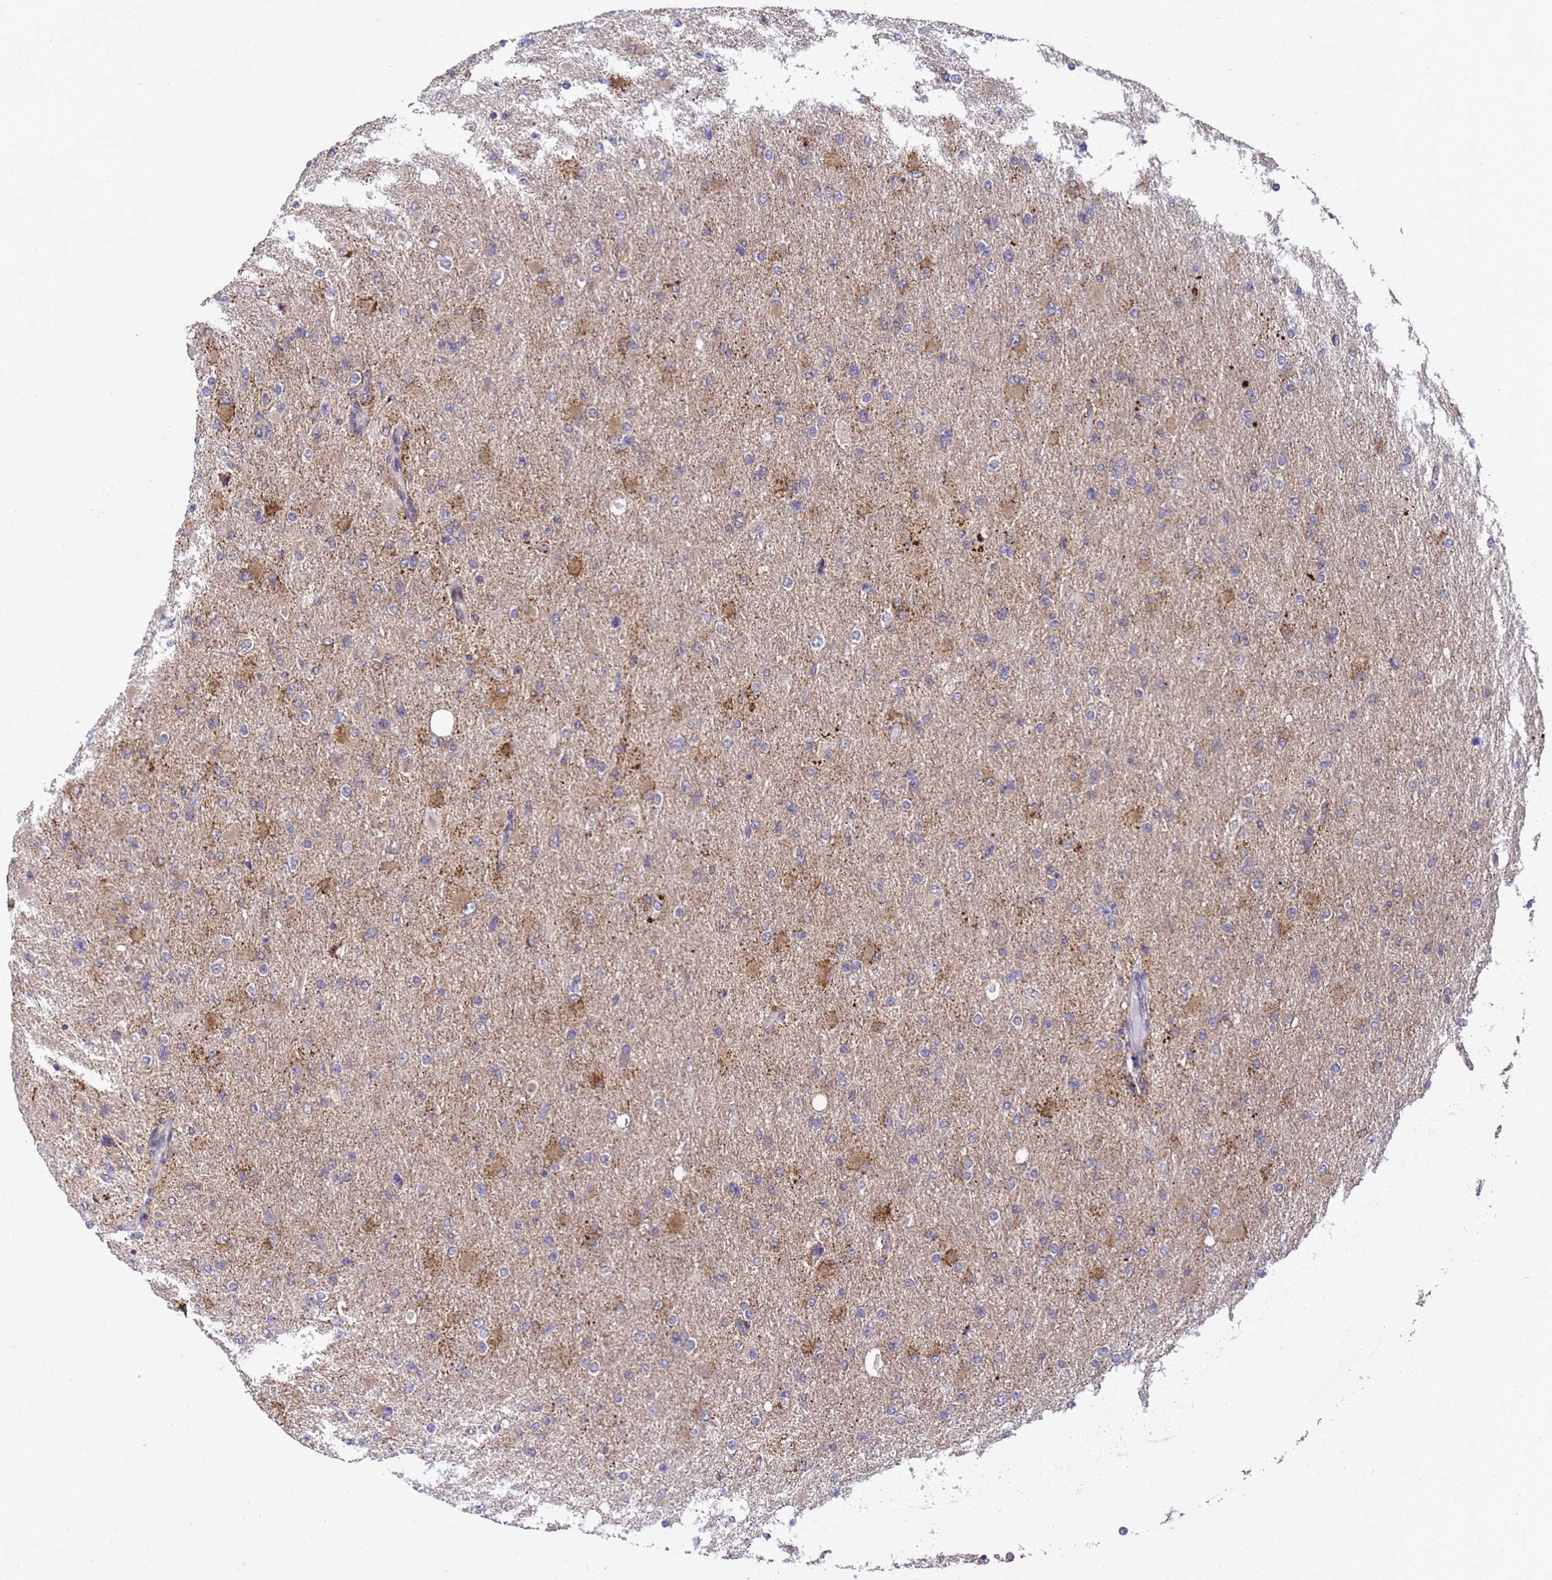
{"staining": {"intensity": "moderate", "quantity": "<25%", "location": "cytoplasmic/membranous"}, "tissue": "glioma", "cell_type": "Tumor cells", "image_type": "cancer", "snomed": [{"axis": "morphology", "description": "Glioma, malignant, High grade"}, {"axis": "topography", "description": "Cerebral cortex"}], "caption": "This micrograph shows IHC staining of human malignant glioma (high-grade), with low moderate cytoplasmic/membranous expression in approximately <25% of tumor cells.", "gene": "ANAPC13", "patient": {"sex": "female", "age": 36}}